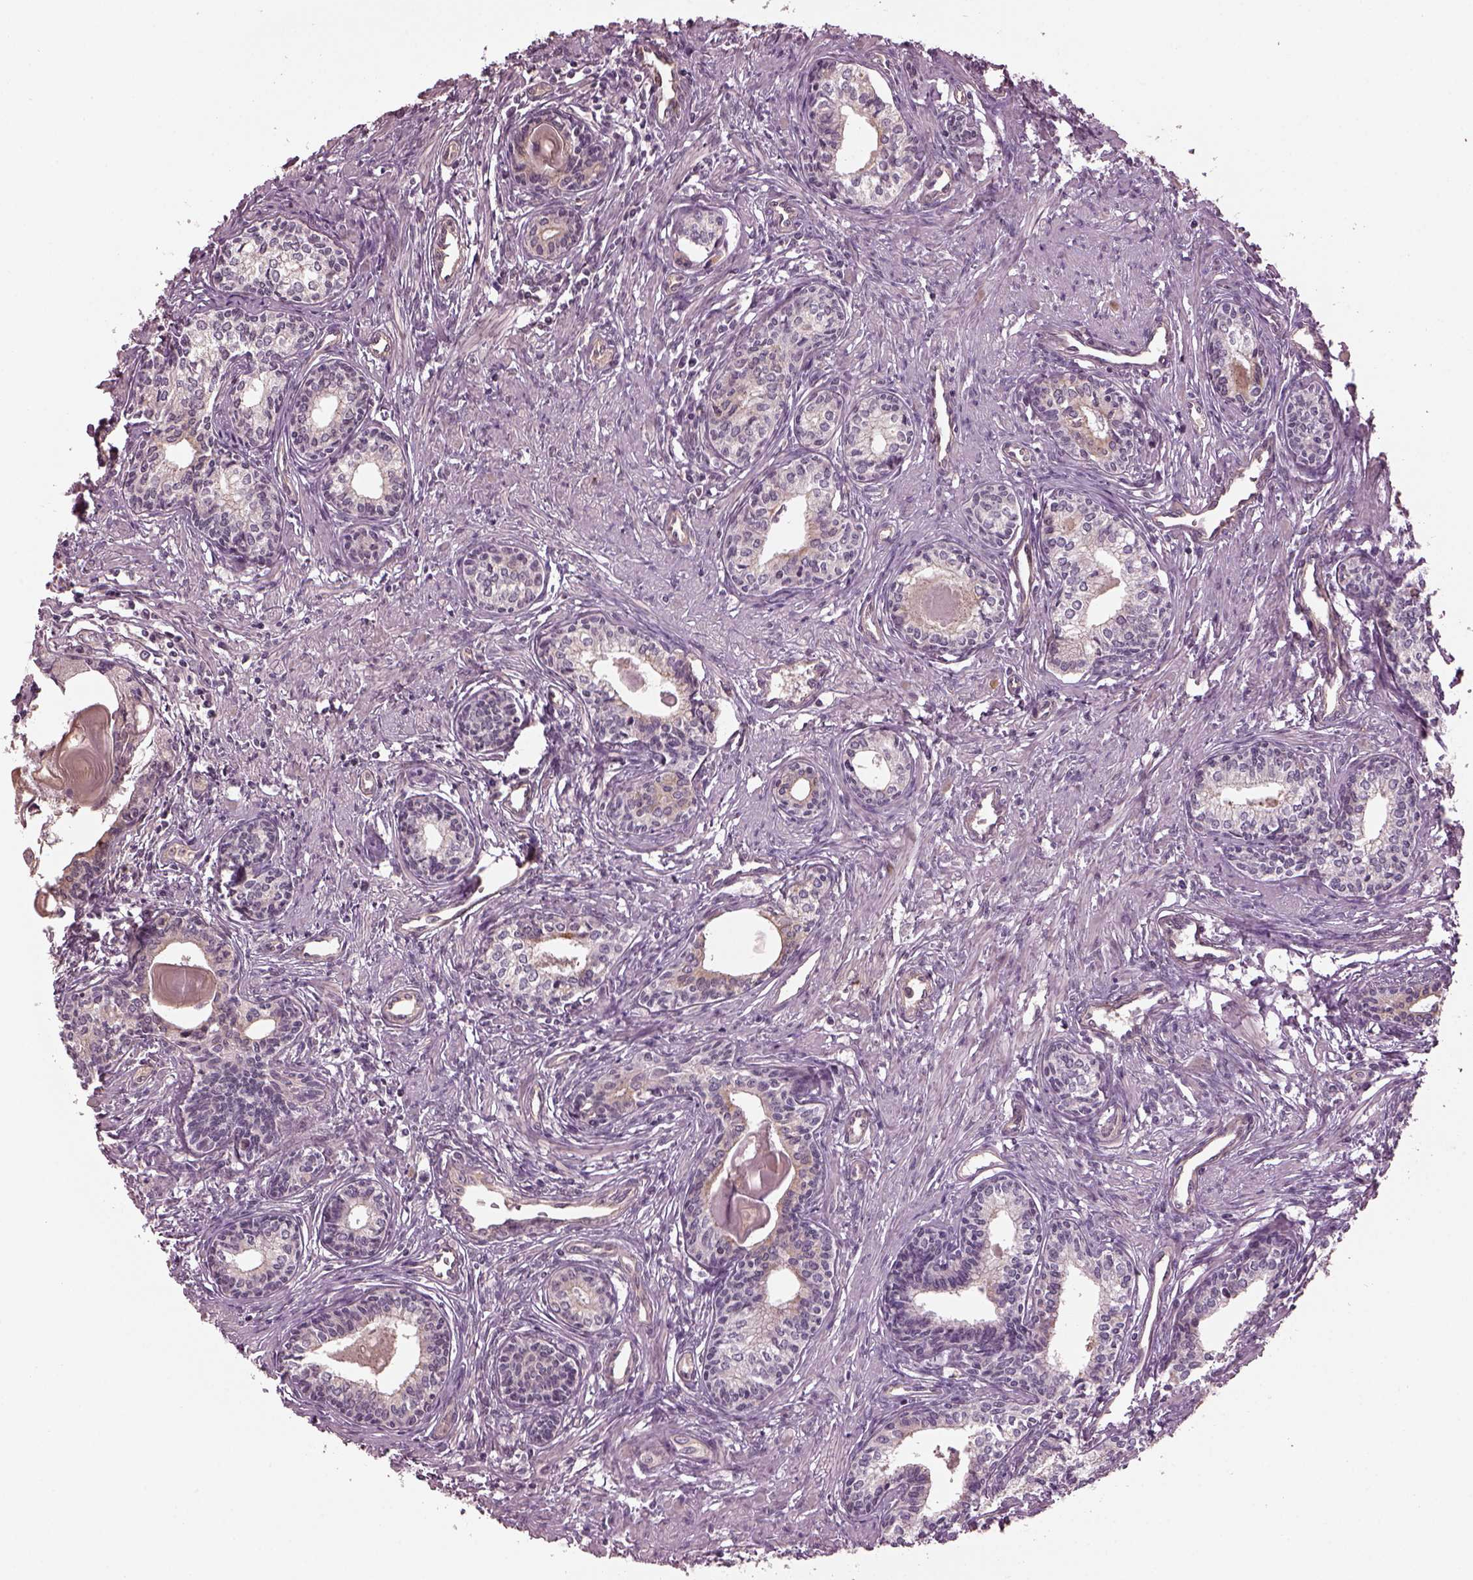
{"staining": {"intensity": "moderate", "quantity": "<25%", "location": "cytoplasmic/membranous"}, "tissue": "prostate", "cell_type": "Glandular cells", "image_type": "normal", "snomed": [{"axis": "morphology", "description": "Normal tissue, NOS"}, {"axis": "topography", "description": "Prostate"}], "caption": "Prostate stained with IHC displays moderate cytoplasmic/membranous staining in about <25% of glandular cells.", "gene": "GNRH1", "patient": {"sex": "male", "age": 60}}